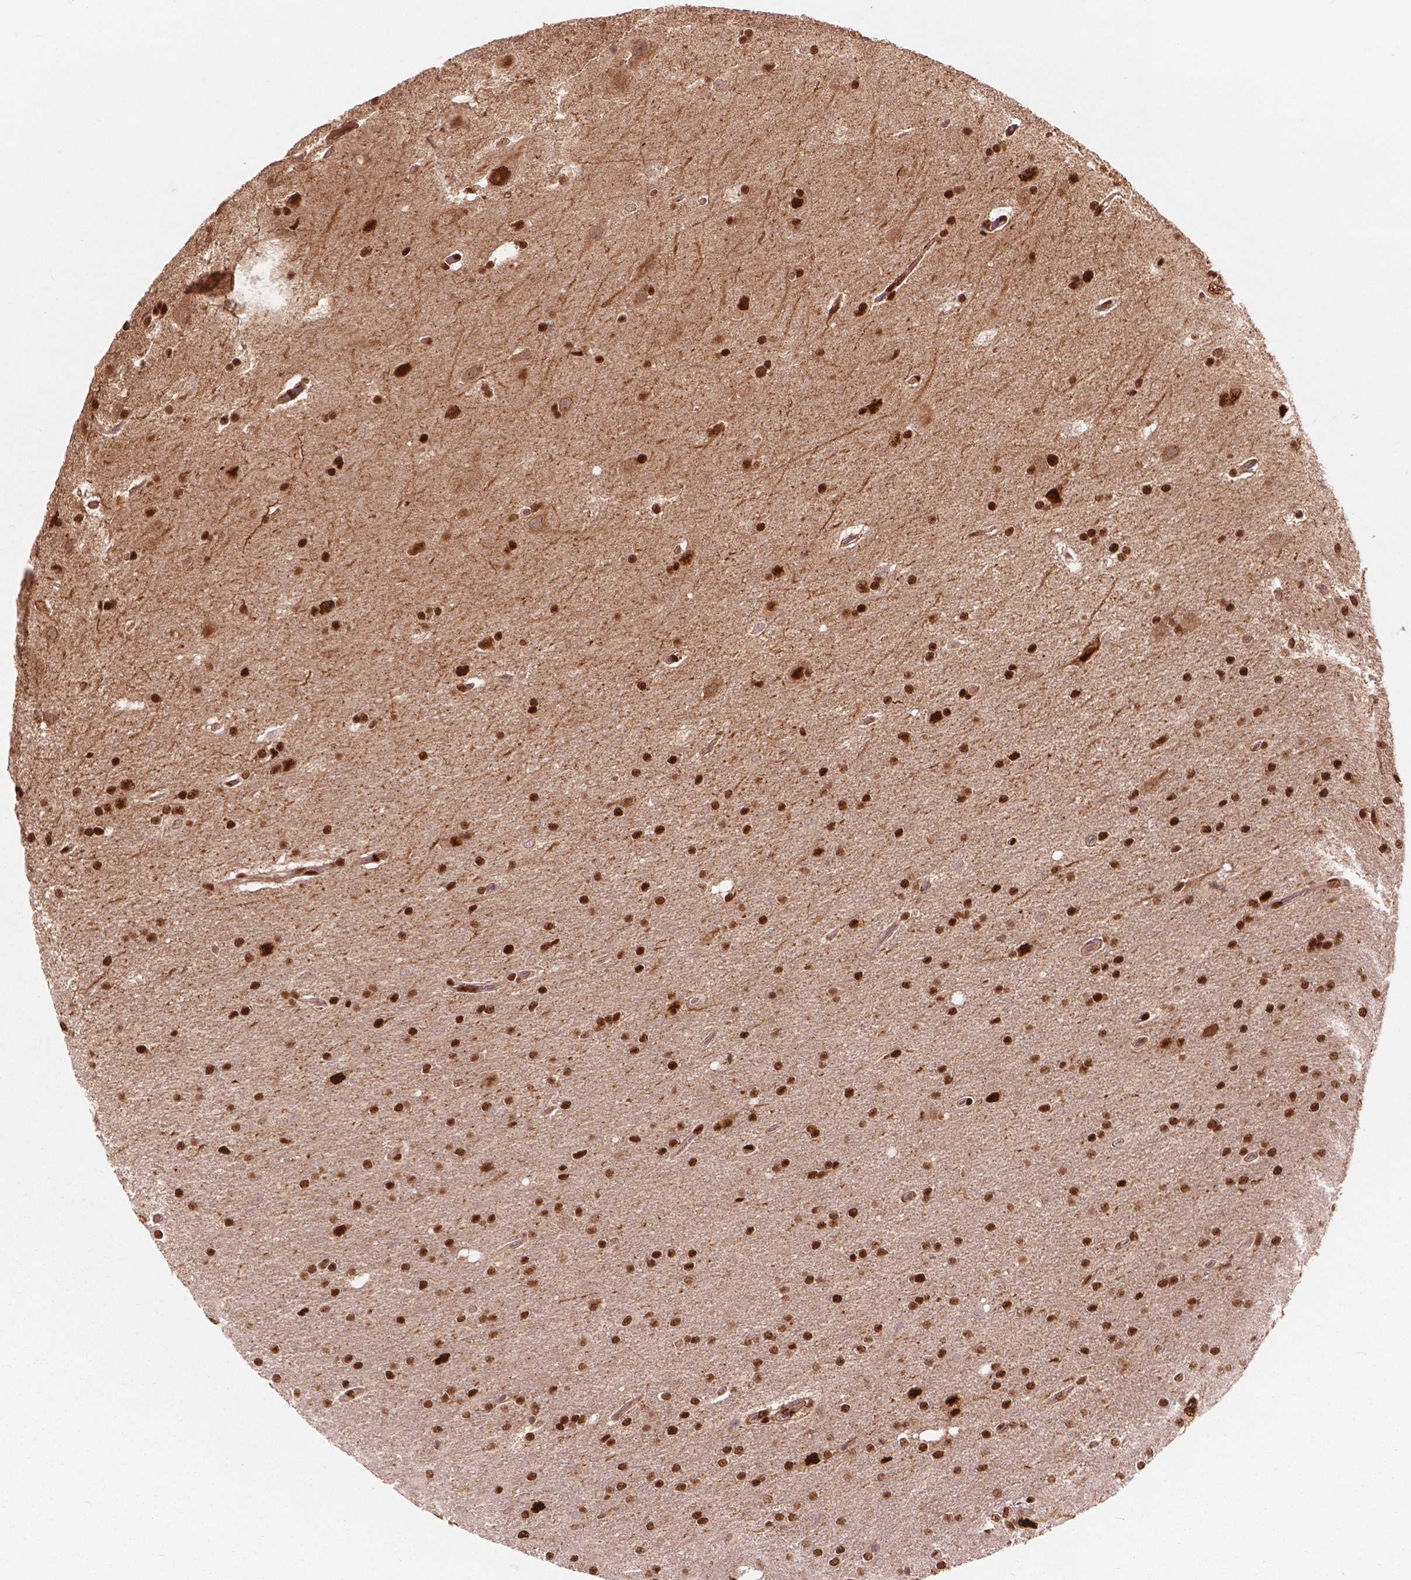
{"staining": {"intensity": "strong", "quantity": ">75%", "location": "nuclear"}, "tissue": "glioma", "cell_type": "Tumor cells", "image_type": "cancer", "snomed": [{"axis": "morphology", "description": "Glioma, malignant, High grade"}, {"axis": "topography", "description": "Cerebral cortex"}], "caption": "Immunohistochemical staining of high-grade glioma (malignant) reveals high levels of strong nuclear protein expression in about >75% of tumor cells. (DAB = brown stain, brightfield microscopy at high magnification).", "gene": "ANP32B", "patient": {"sex": "male", "age": 70}}